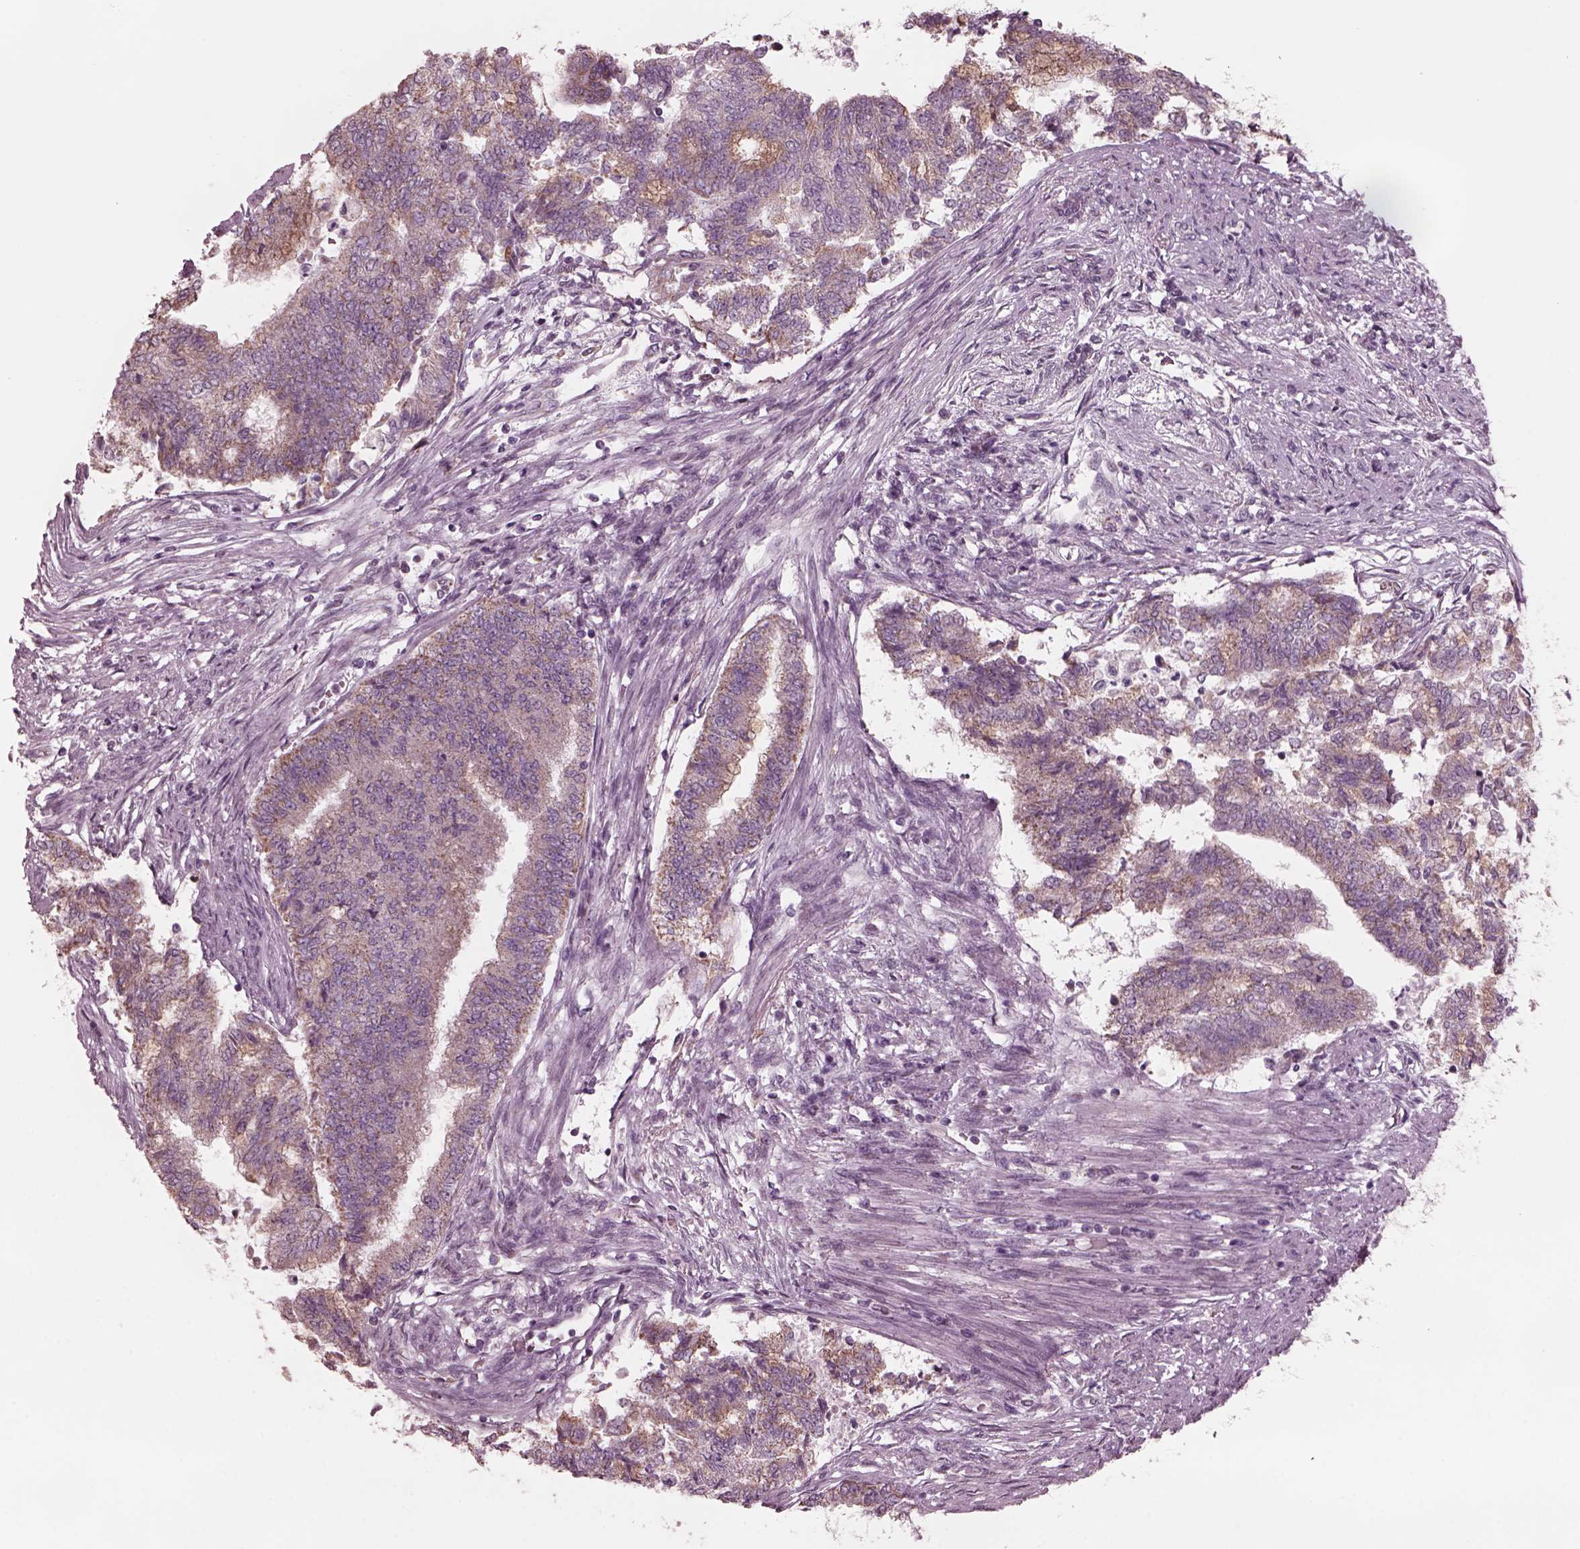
{"staining": {"intensity": "moderate", "quantity": "<25%", "location": "cytoplasmic/membranous"}, "tissue": "endometrial cancer", "cell_type": "Tumor cells", "image_type": "cancer", "snomed": [{"axis": "morphology", "description": "Adenocarcinoma, NOS"}, {"axis": "topography", "description": "Endometrium"}], "caption": "Immunohistochemical staining of adenocarcinoma (endometrial) shows low levels of moderate cytoplasmic/membranous expression in approximately <25% of tumor cells.", "gene": "CELSR3", "patient": {"sex": "female", "age": 65}}